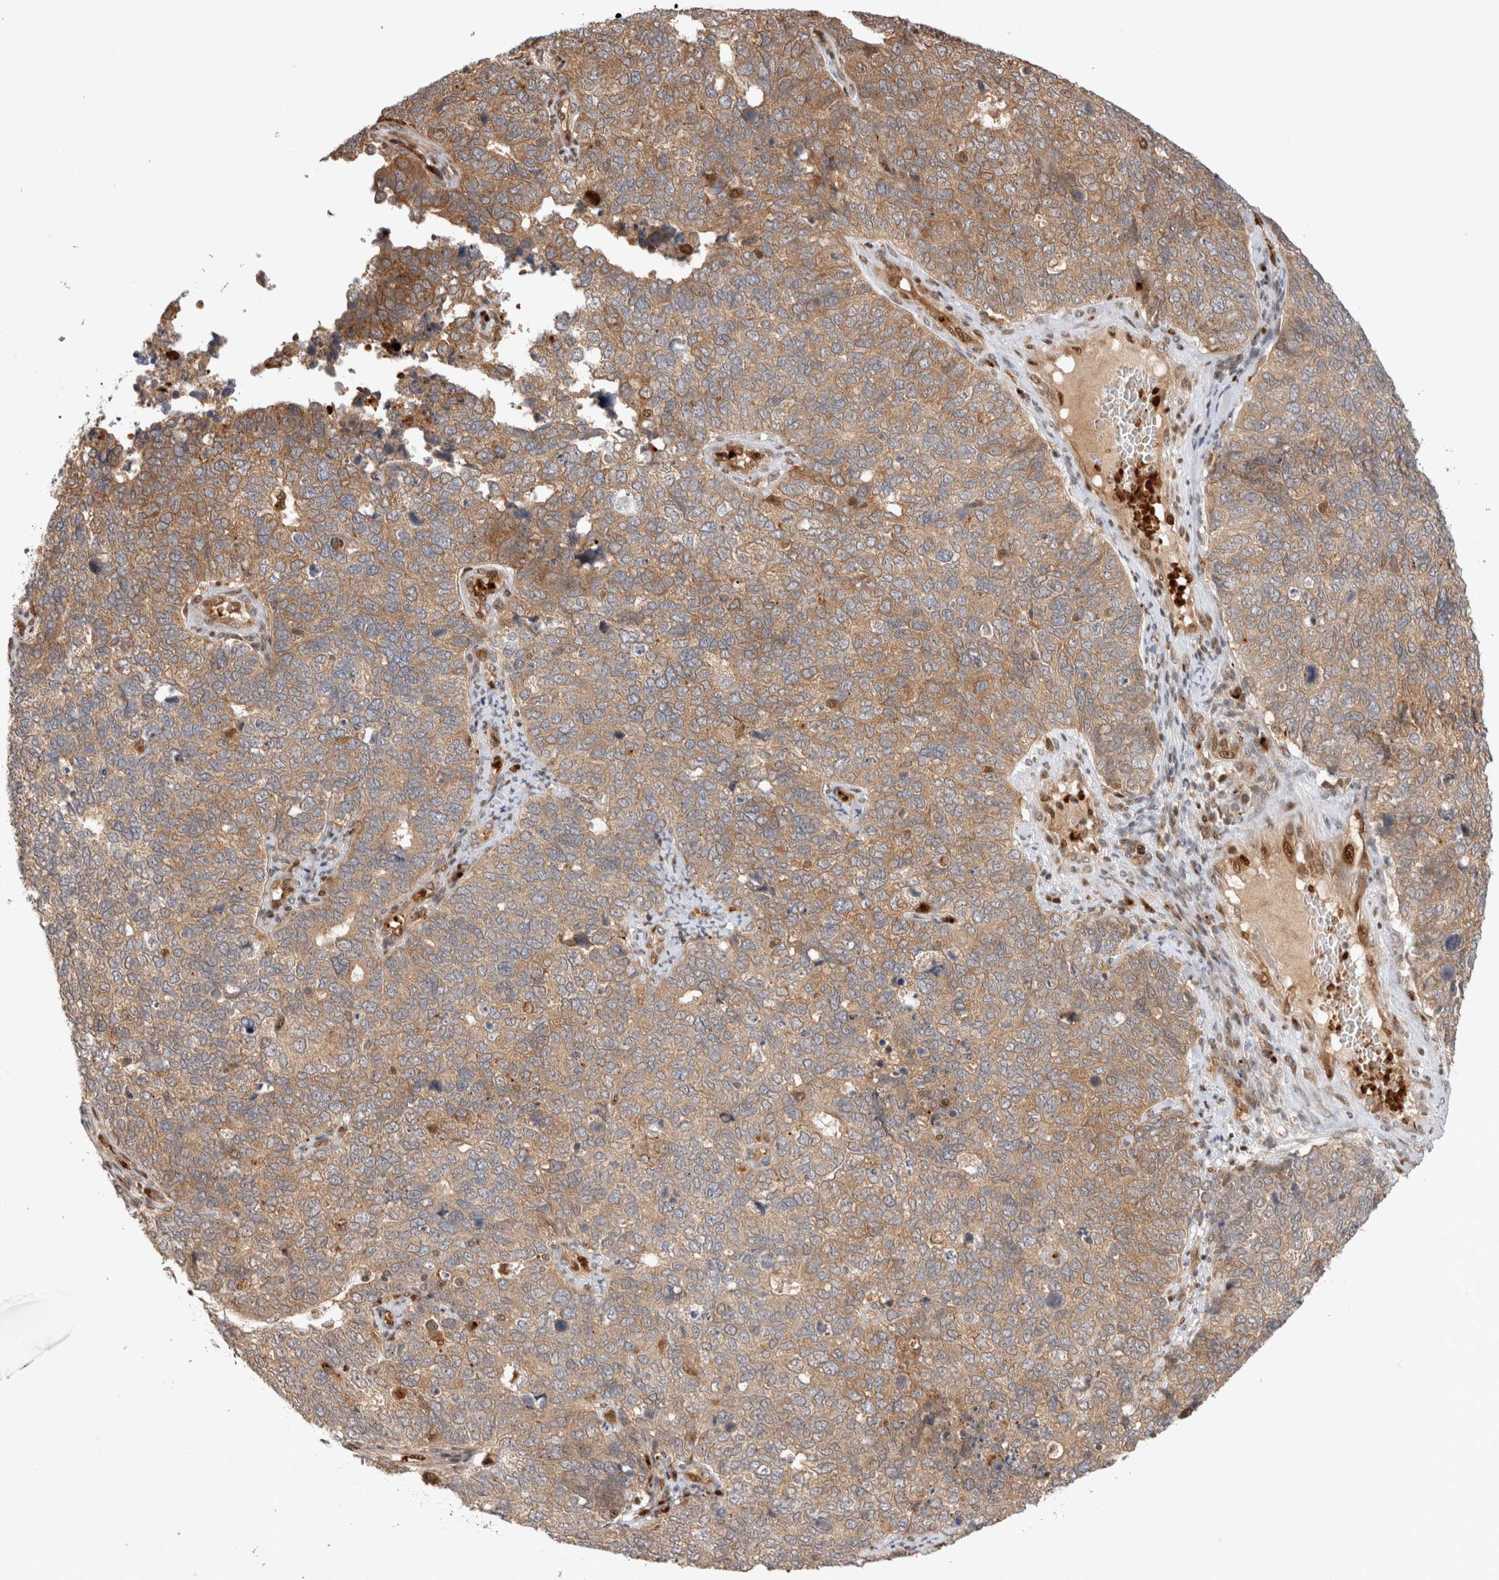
{"staining": {"intensity": "moderate", "quantity": ">75%", "location": "cytoplasmic/membranous"}, "tissue": "cervical cancer", "cell_type": "Tumor cells", "image_type": "cancer", "snomed": [{"axis": "morphology", "description": "Squamous cell carcinoma, NOS"}, {"axis": "topography", "description": "Cervix"}], "caption": "A medium amount of moderate cytoplasmic/membranous positivity is seen in approximately >75% of tumor cells in squamous cell carcinoma (cervical) tissue. (DAB (3,3'-diaminobenzidine) = brown stain, brightfield microscopy at high magnification).", "gene": "OTUD6B", "patient": {"sex": "female", "age": 63}}